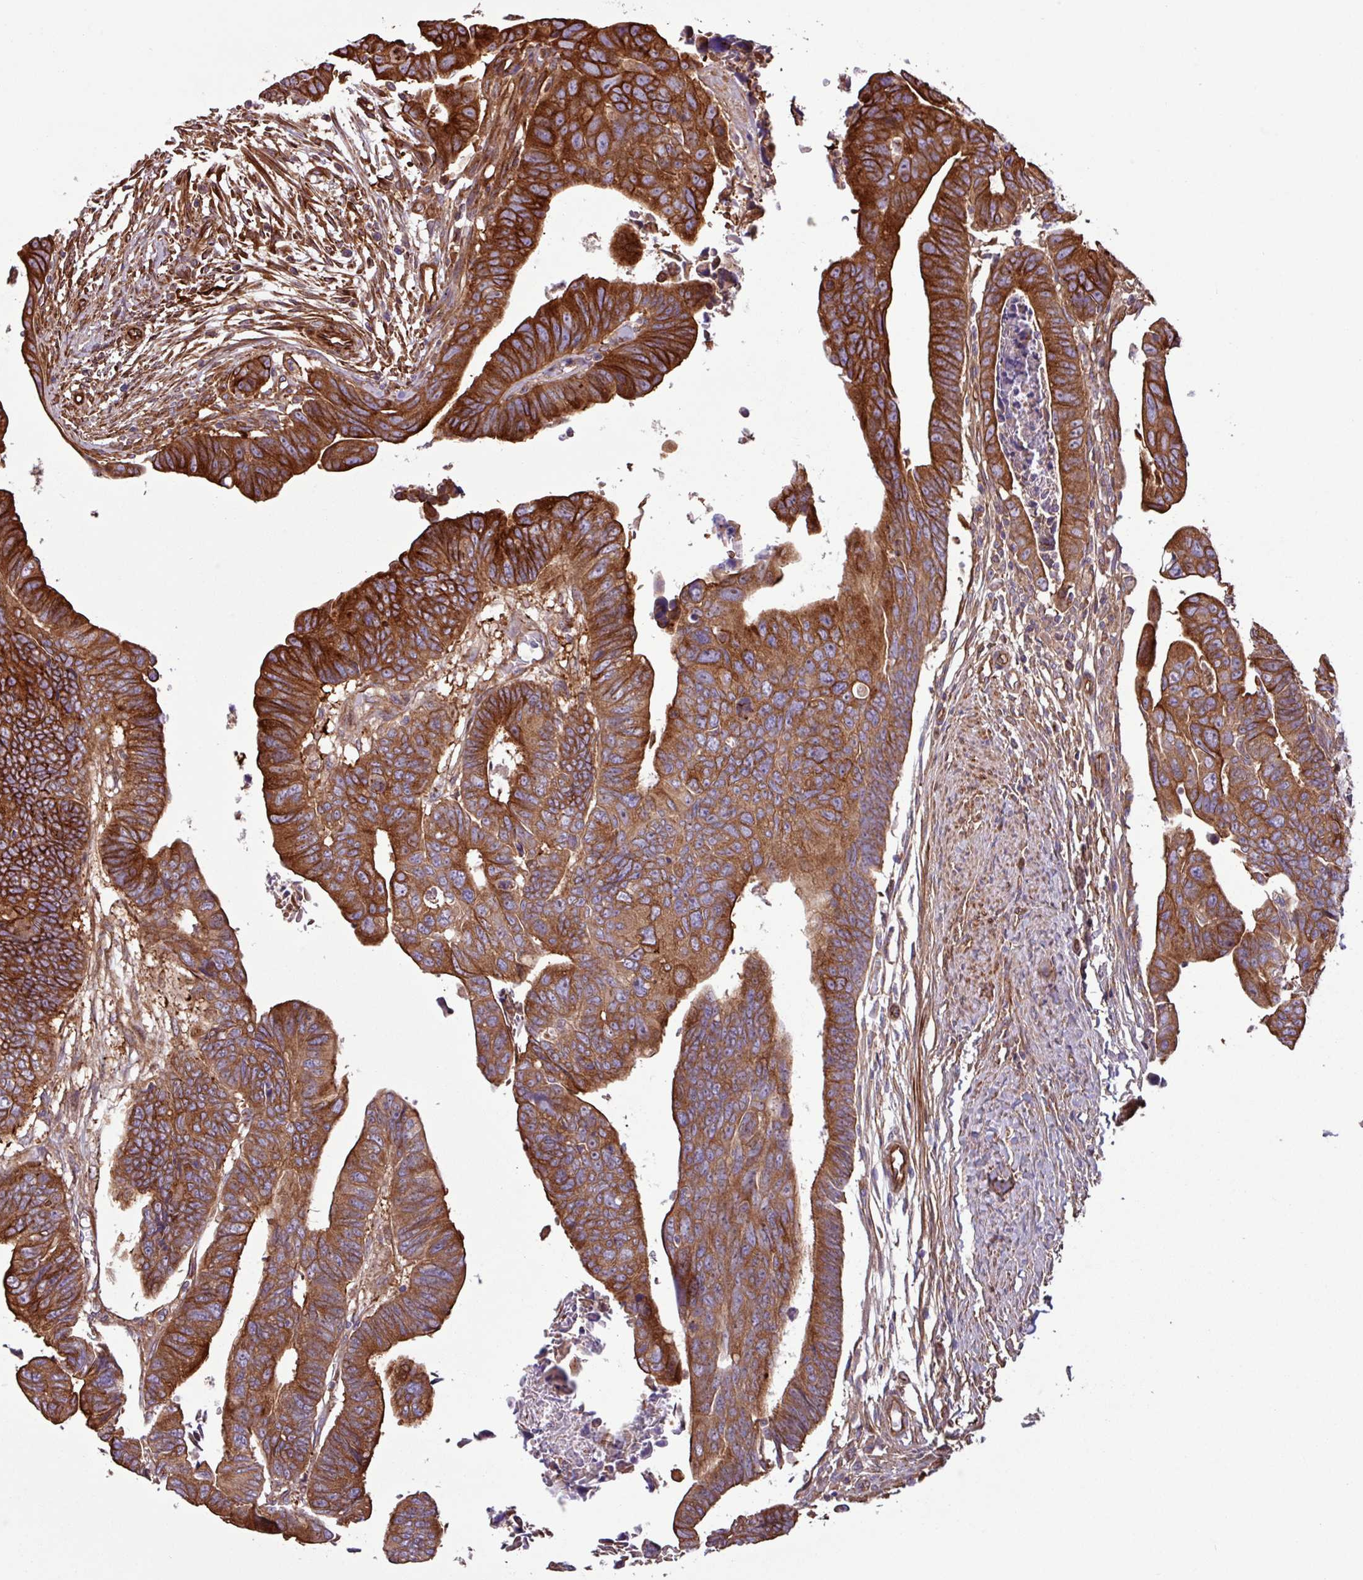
{"staining": {"intensity": "strong", "quantity": ">75%", "location": "cytoplasmic/membranous"}, "tissue": "colorectal cancer", "cell_type": "Tumor cells", "image_type": "cancer", "snomed": [{"axis": "morphology", "description": "Adenocarcinoma, NOS"}, {"axis": "topography", "description": "Rectum"}], "caption": "Immunohistochemical staining of human adenocarcinoma (colorectal) displays high levels of strong cytoplasmic/membranous protein expression in approximately >75% of tumor cells.", "gene": "ZNF300", "patient": {"sex": "female", "age": 65}}